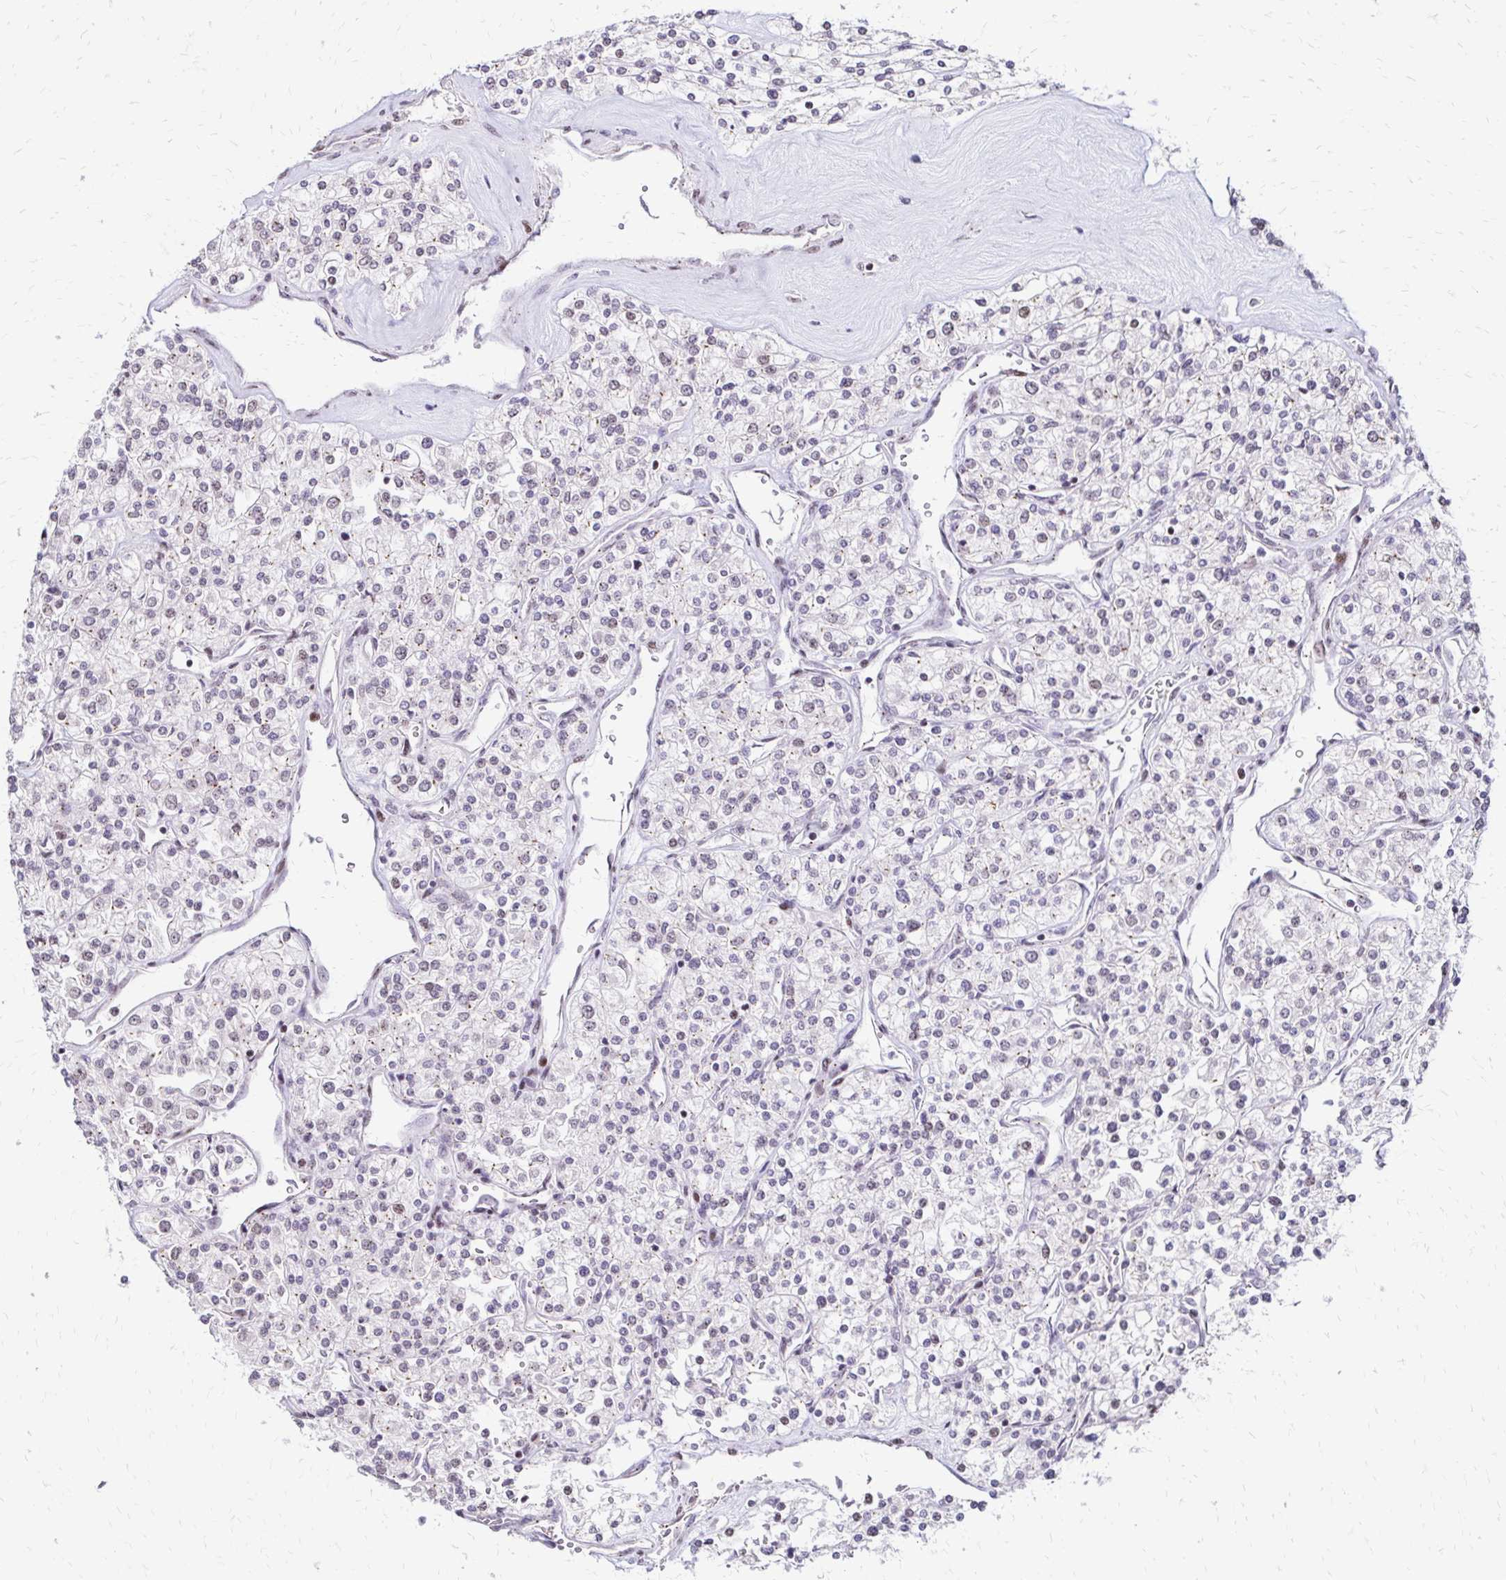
{"staining": {"intensity": "weak", "quantity": "25%-75%", "location": "cytoplasmic/membranous"}, "tissue": "renal cancer", "cell_type": "Tumor cells", "image_type": "cancer", "snomed": [{"axis": "morphology", "description": "Adenocarcinoma, NOS"}, {"axis": "topography", "description": "Kidney"}], "caption": "The micrograph exhibits staining of adenocarcinoma (renal), revealing weak cytoplasmic/membranous protein positivity (brown color) within tumor cells.", "gene": "TOB1", "patient": {"sex": "male", "age": 80}}